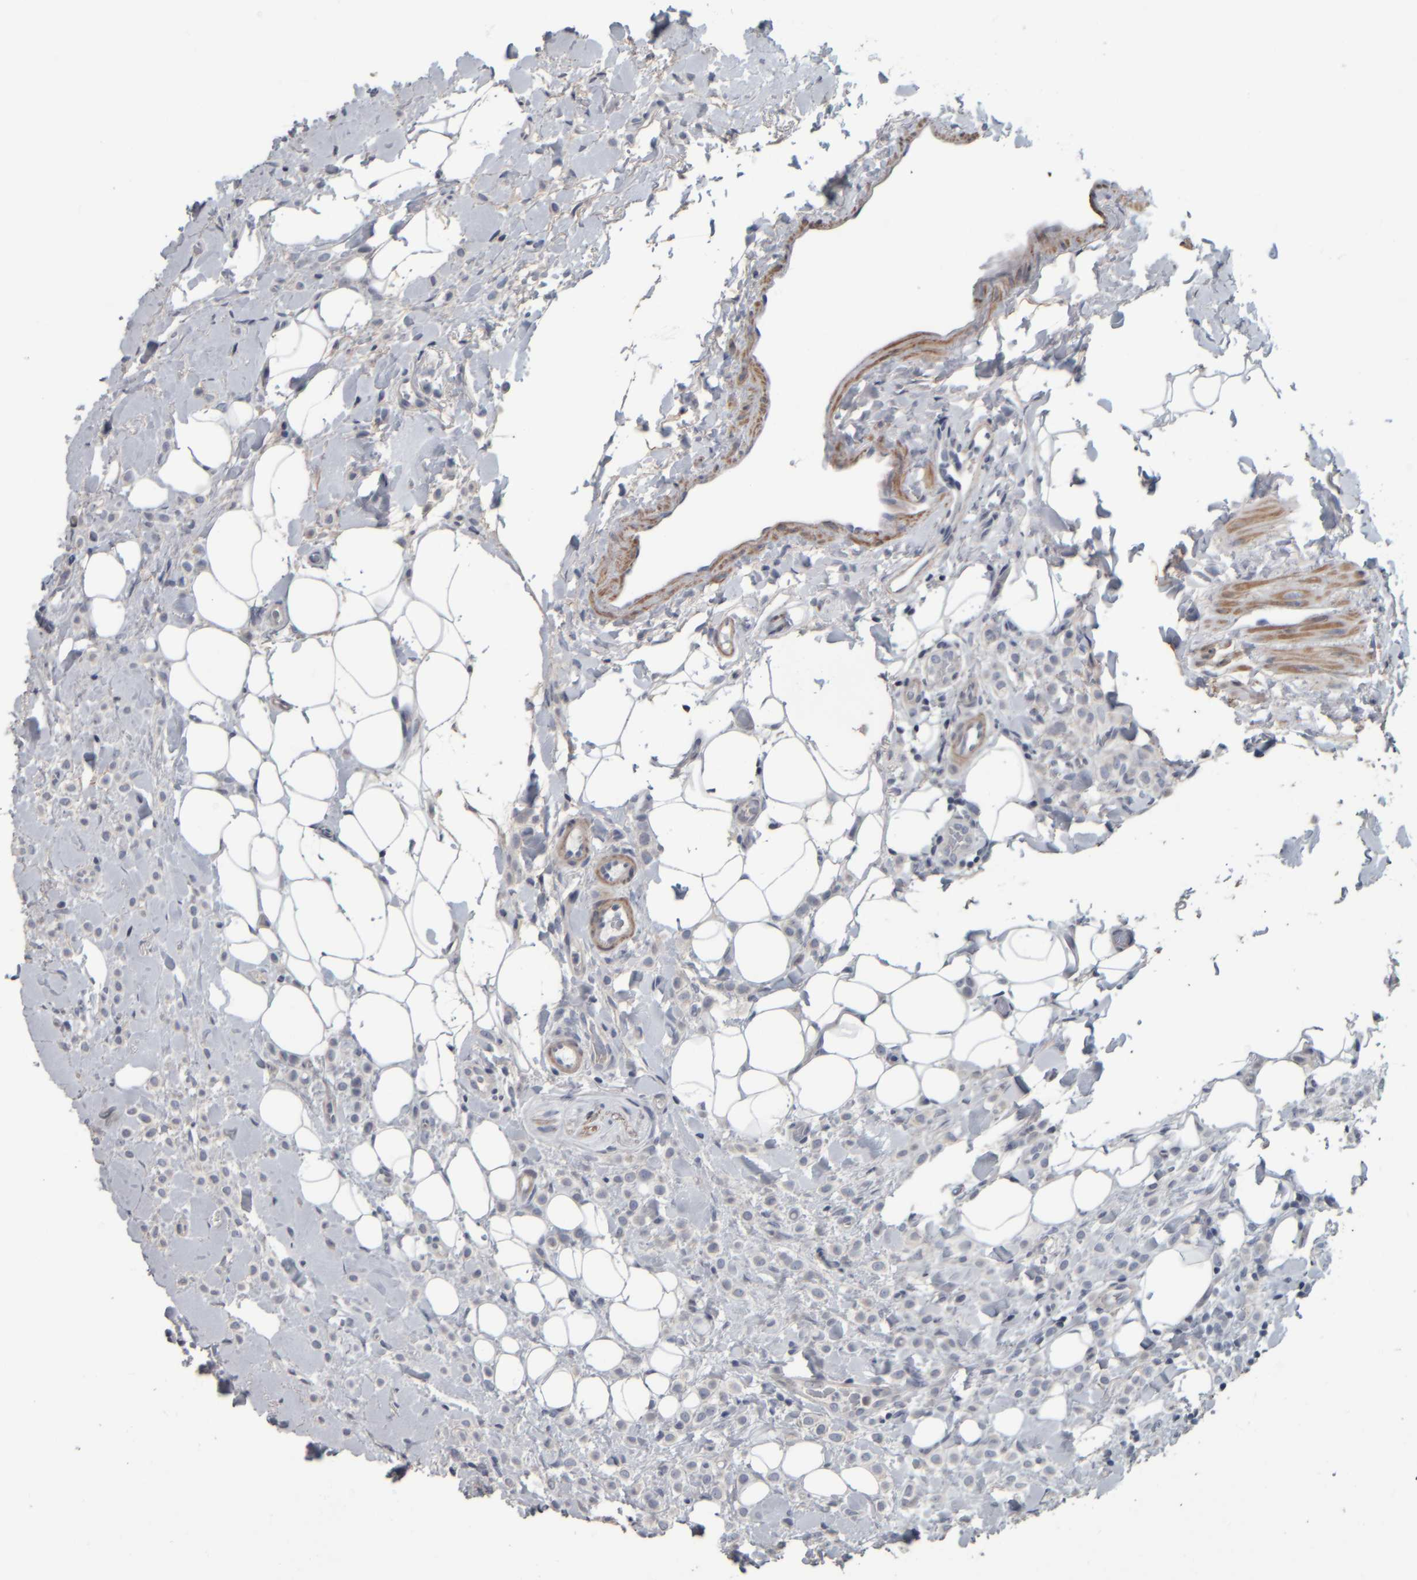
{"staining": {"intensity": "negative", "quantity": "none", "location": "none"}, "tissue": "breast cancer", "cell_type": "Tumor cells", "image_type": "cancer", "snomed": [{"axis": "morphology", "description": "Normal tissue, NOS"}, {"axis": "morphology", "description": "Lobular carcinoma"}, {"axis": "topography", "description": "Breast"}], "caption": "Photomicrograph shows no protein expression in tumor cells of breast lobular carcinoma tissue.", "gene": "CAVIN4", "patient": {"sex": "female", "age": 50}}